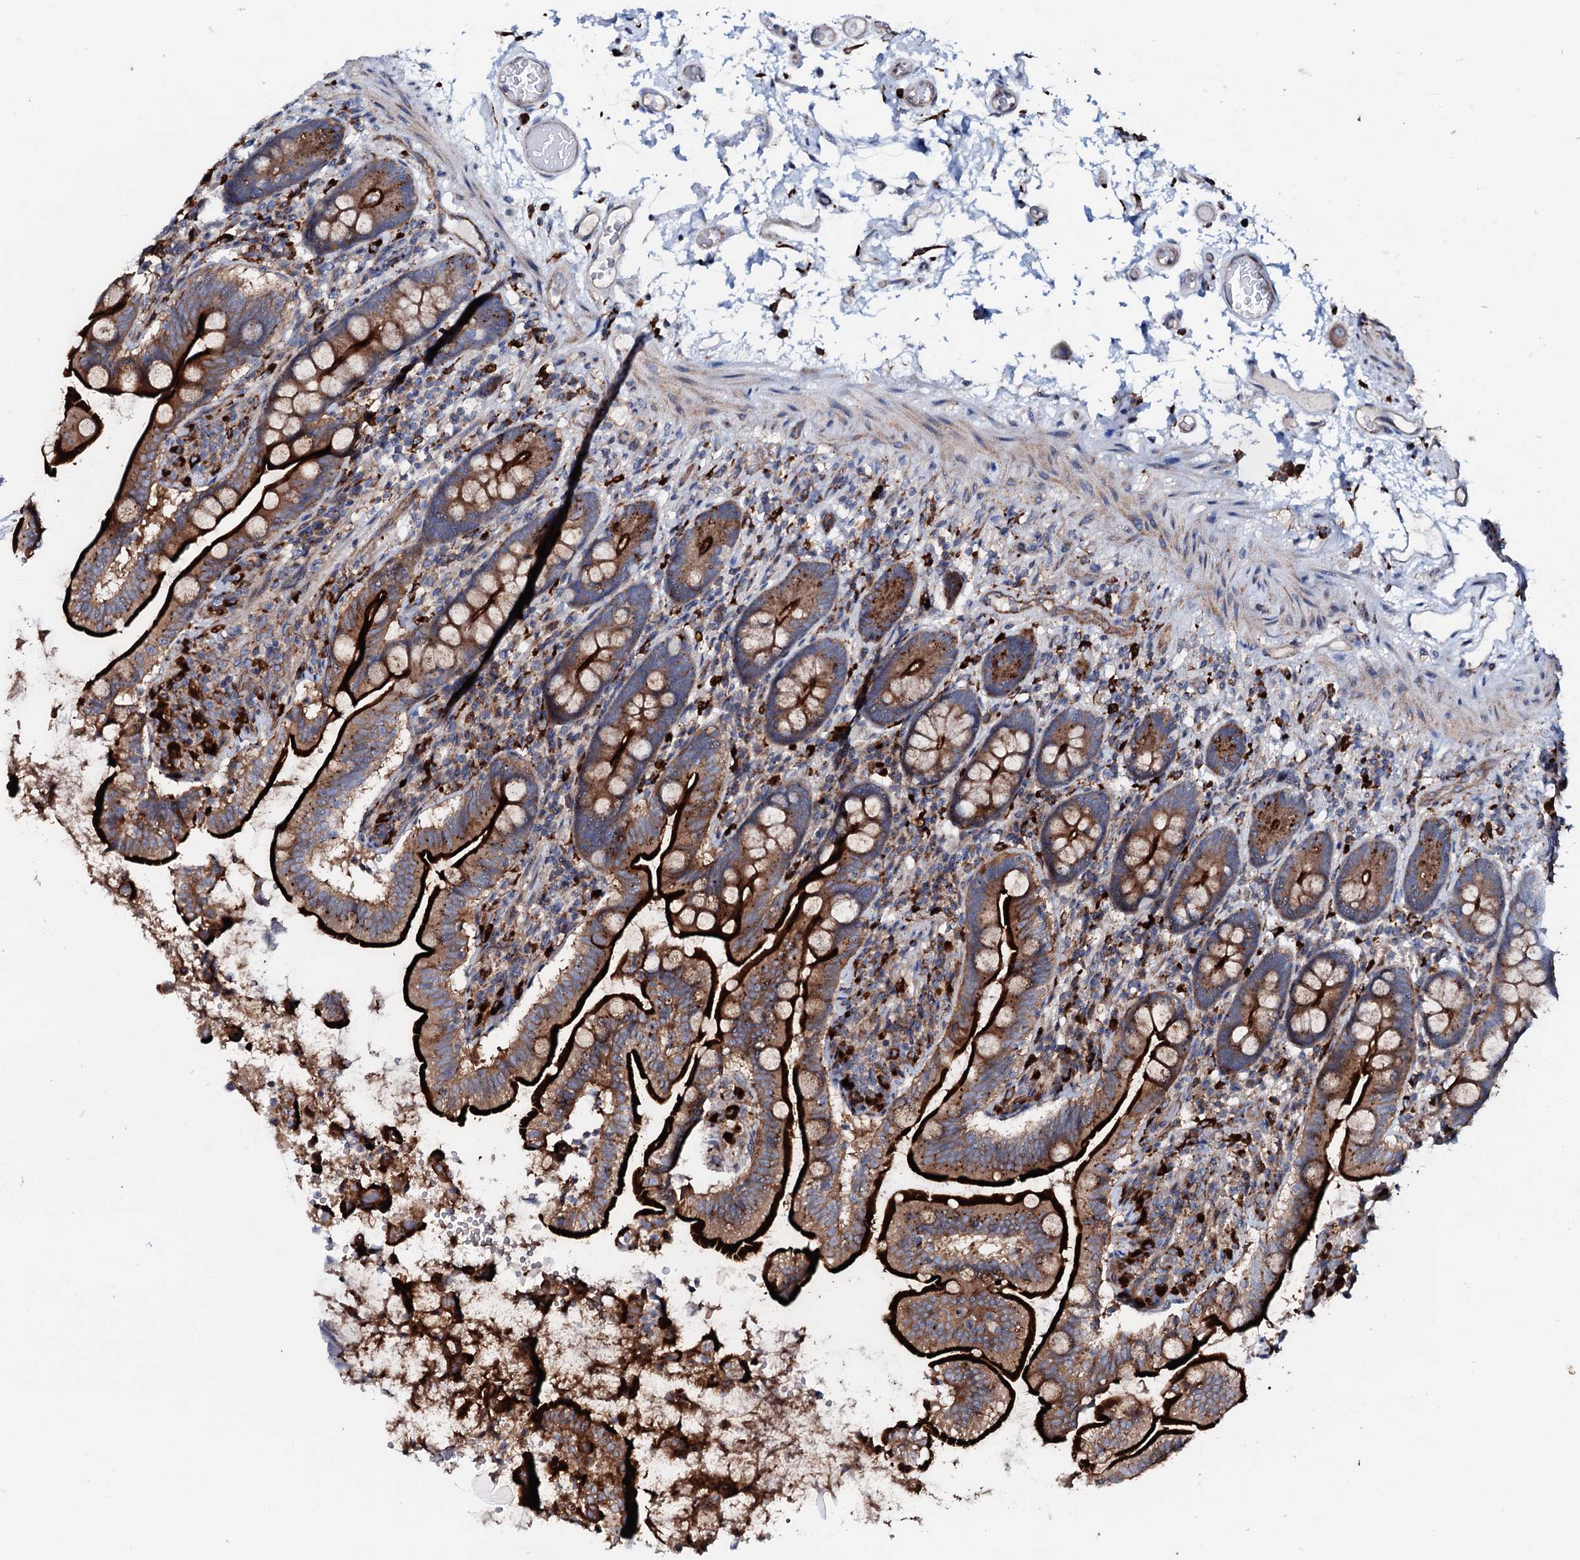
{"staining": {"intensity": "strong", "quantity": ">75%", "location": "cytoplasmic/membranous"}, "tissue": "small intestine", "cell_type": "Glandular cells", "image_type": "normal", "snomed": [{"axis": "morphology", "description": "Normal tissue, NOS"}, {"axis": "topography", "description": "Small intestine"}], "caption": "IHC histopathology image of unremarkable small intestine: small intestine stained using immunohistochemistry shows high levels of strong protein expression localized specifically in the cytoplasmic/membranous of glandular cells, appearing as a cytoplasmic/membranous brown color.", "gene": "P2RX4", "patient": {"sex": "female", "age": 64}}